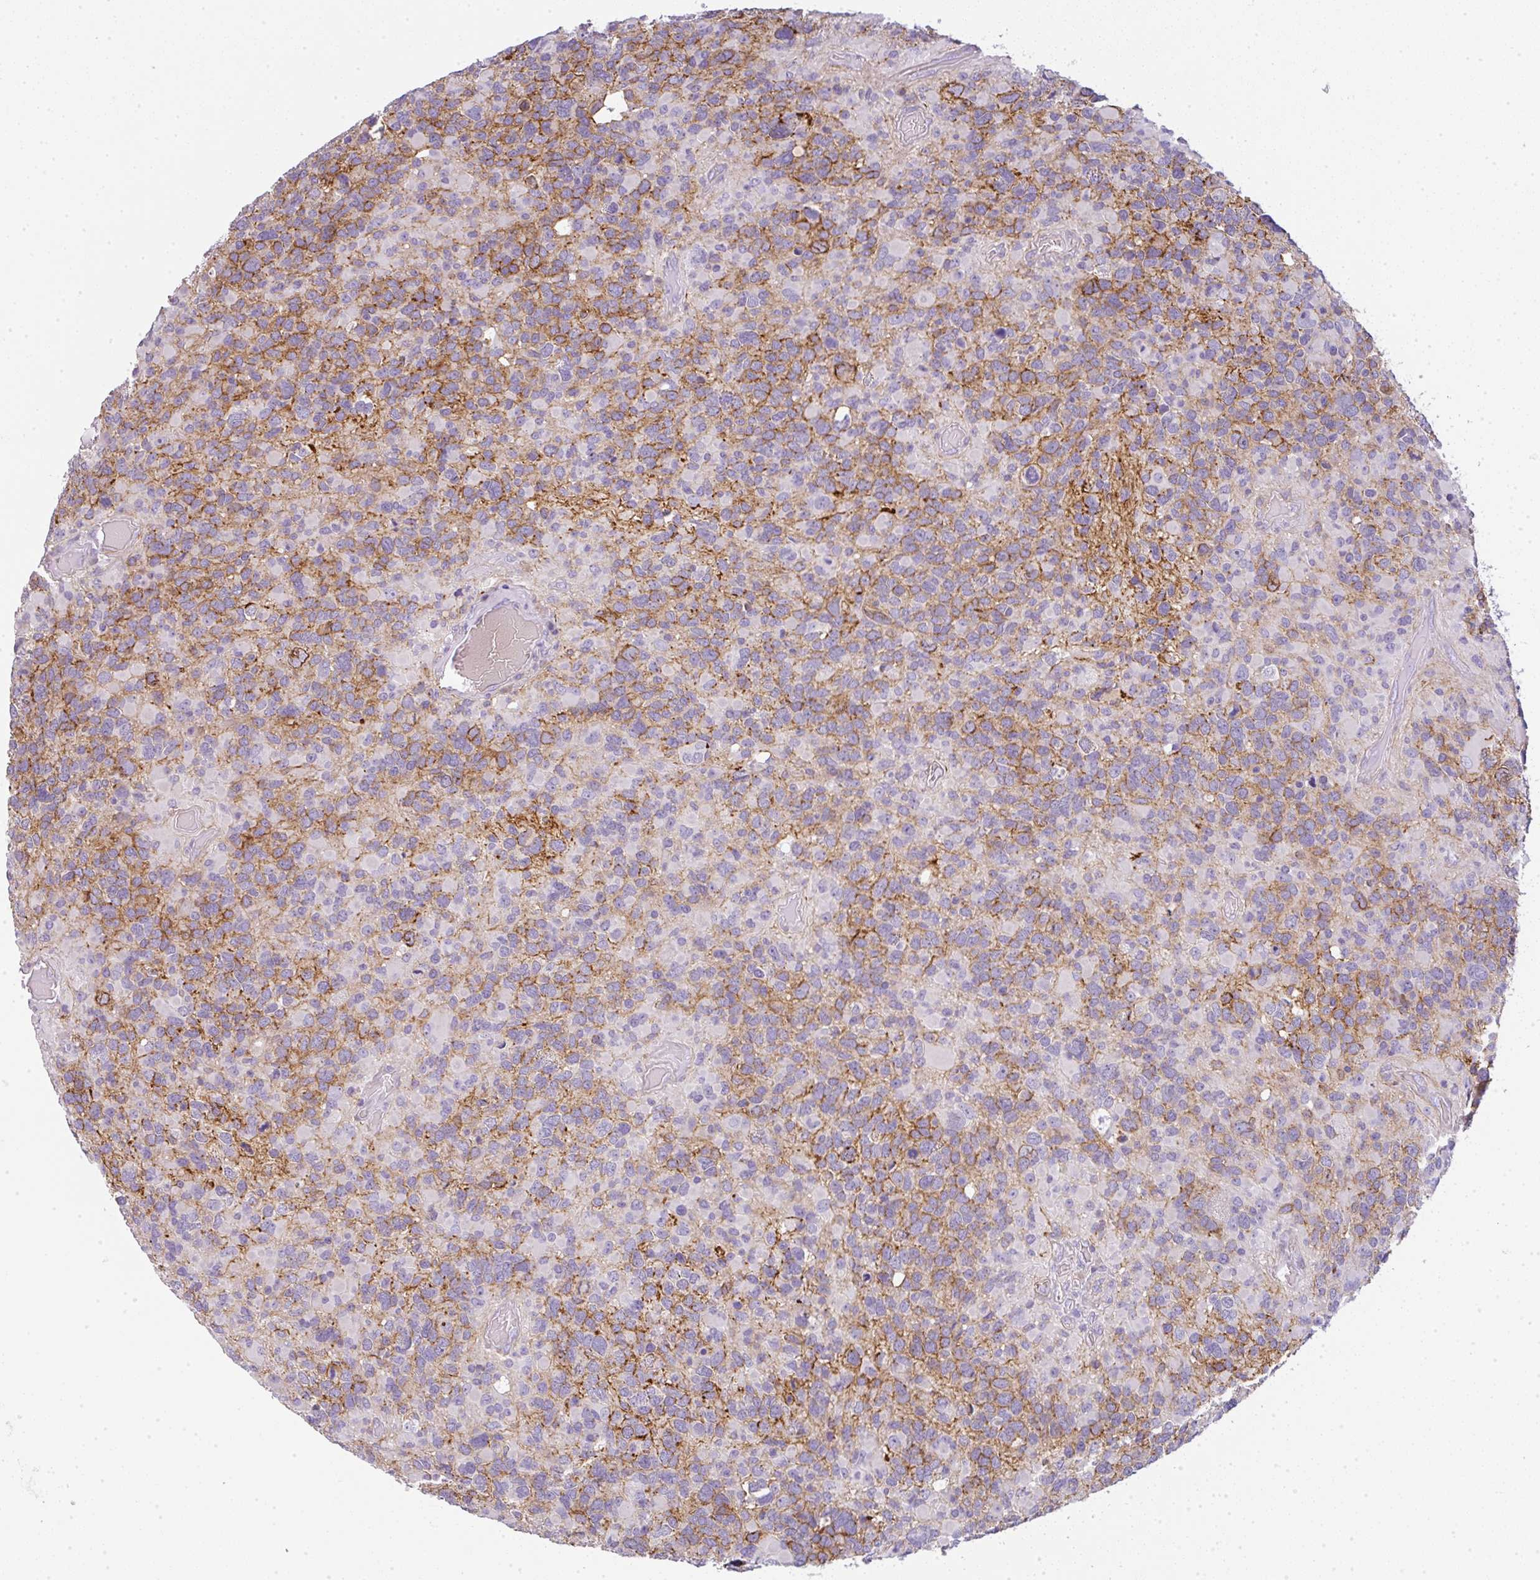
{"staining": {"intensity": "moderate", "quantity": "25%-75%", "location": "cytoplasmic/membranous"}, "tissue": "glioma", "cell_type": "Tumor cells", "image_type": "cancer", "snomed": [{"axis": "morphology", "description": "Glioma, malignant, High grade"}, {"axis": "topography", "description": "Brain"}], "caption": "DAB immunohistochemical staining of human malignant glioma (high-grade) shows moderate cytoplasmic/membranous protein staining in approximately 25%-75% of tumor cells.", "gene": "LPAR4", "patient": {"sex": "female", "age": 40}}